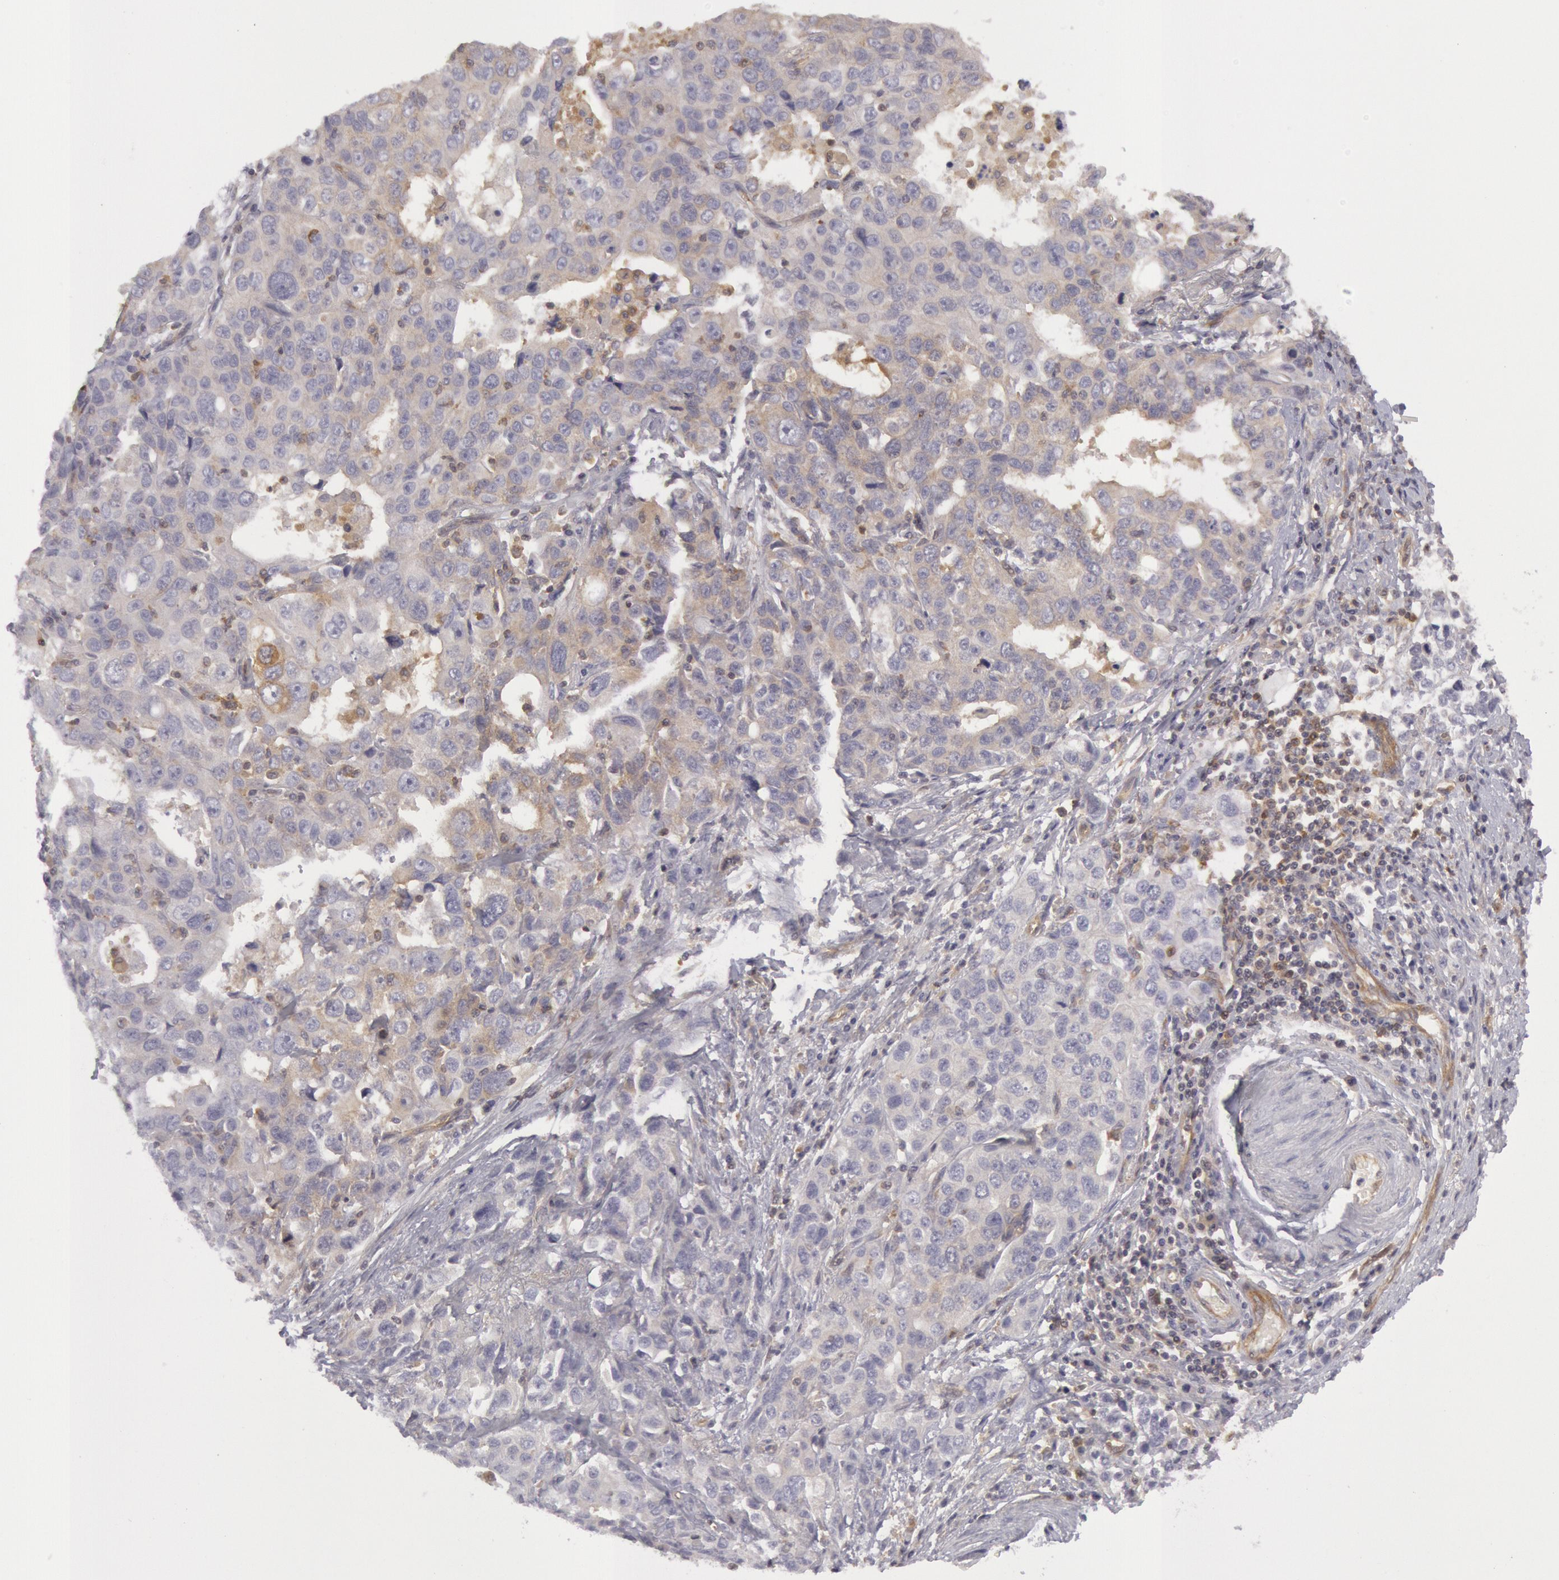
{"staining": {"intensity": "weak", "quantity": "<25%", "location": "cytoplasmic/membranous"}, "tissue": "stomach cancer", "cell_type": "Tumor cells", "image_type": "cancer", "snomed": [{"axis": "morphology", "description": "Adenocarcinoma, NOS"}, {"axis": "topography", "description": "Stomach, upper"}], "caption": "This is an IHC photomicrograph of human stomach cancer (adenocarcinoma). There is no expression in tumor cells.", "gene": "IKBKB", "patient": {"sex": "male", "age": 76}}